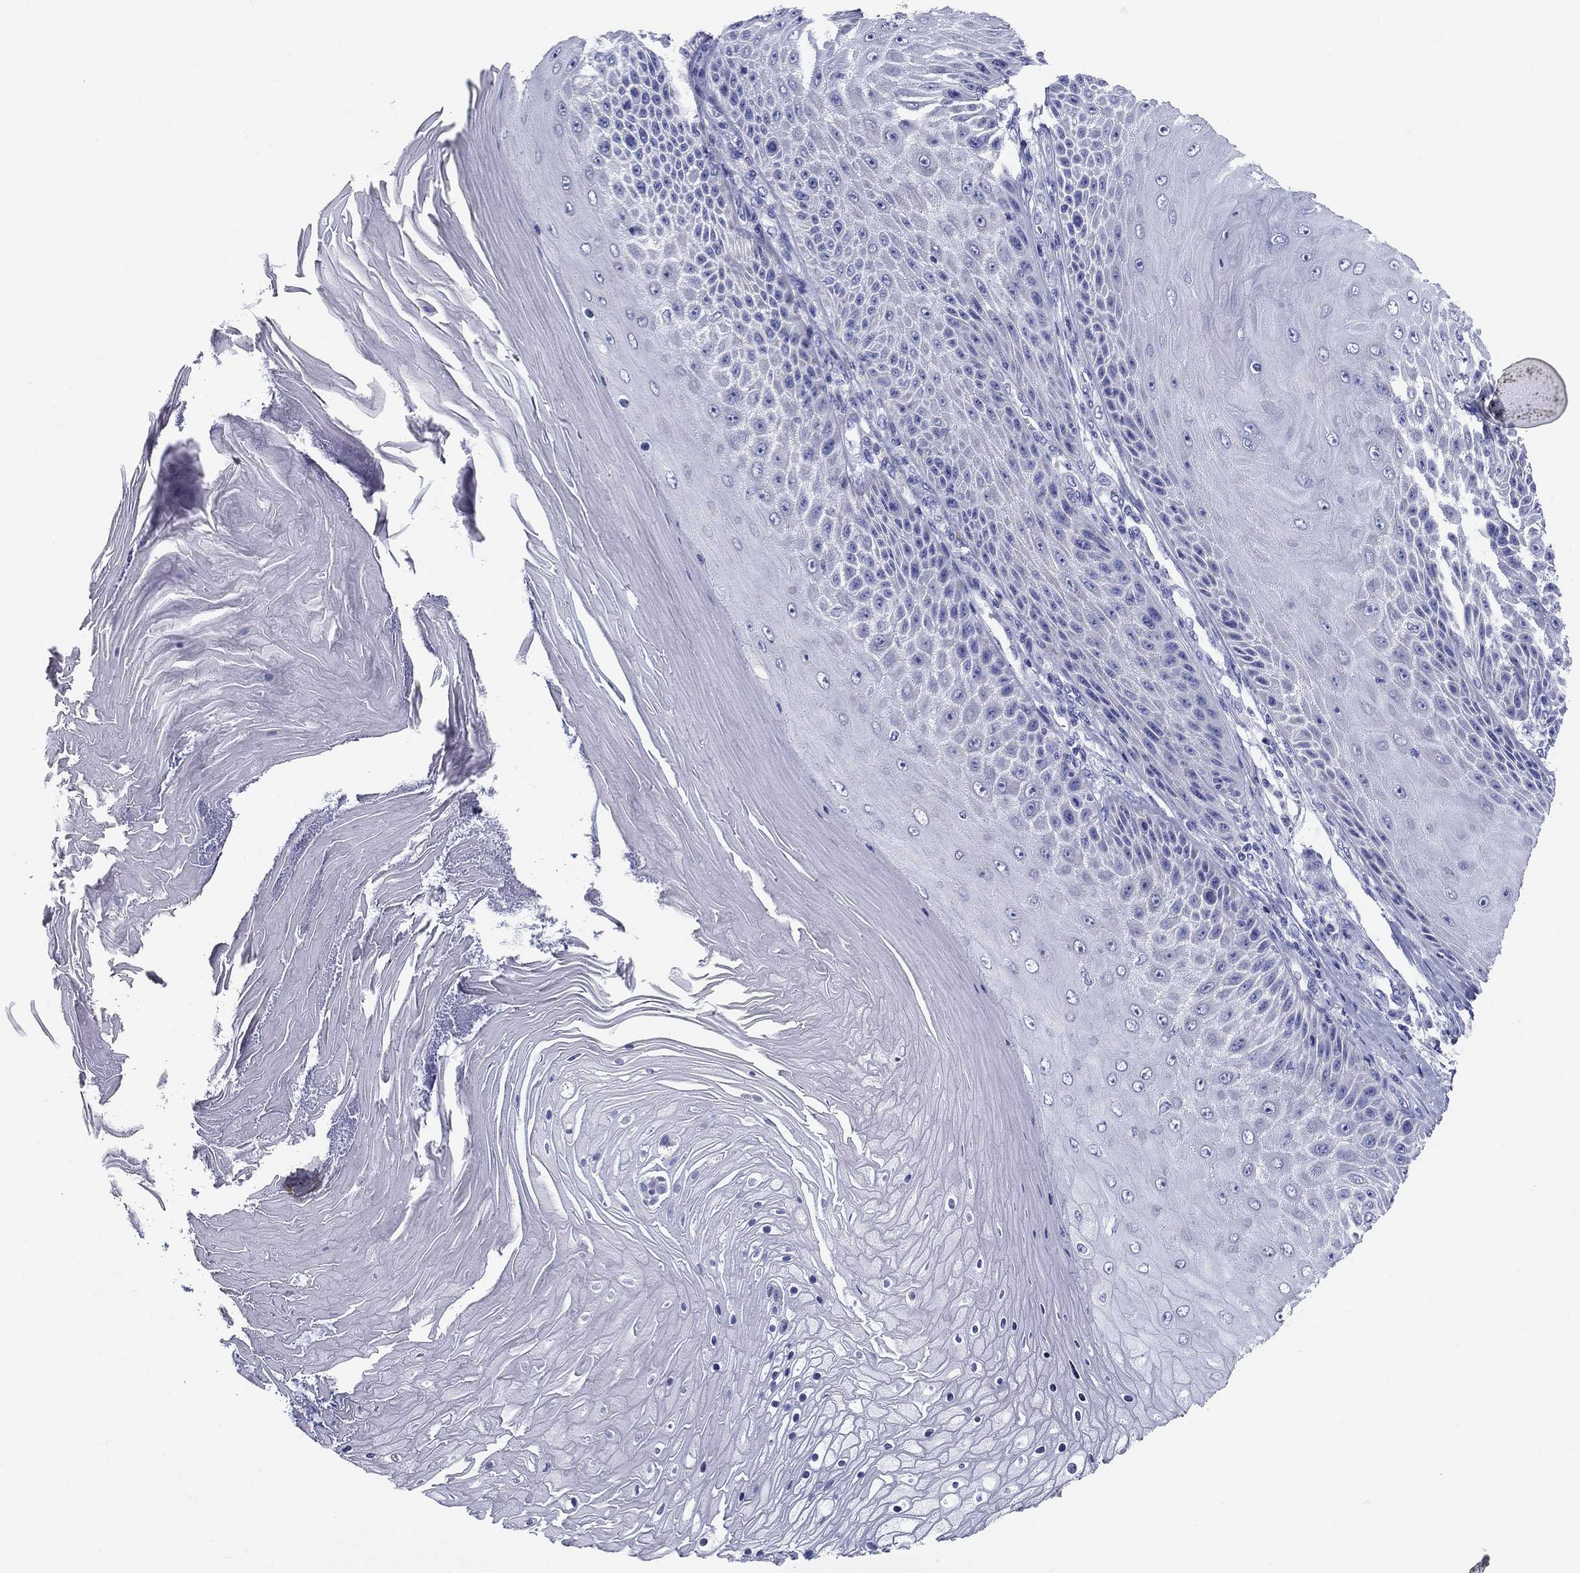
{"staining": {"intensity": "negative", "quantity": "none", "location": "none"}, "tissue": "skin cancer", "cell_type": "Tumor cells", "image_type": "cancer", "snomed": [{"axis": "morphology", "description": "Squamous cell carcinoma, NOS"}, {"axis": "topography", "description": "Skin"}], "caption": "High power microscopy photomicrograph of an IHC histopathology image of skin squamous cell carcinoma, revealing no significant expression in tumor cells. (DAB (3,3'-diaminobenzidine) immunohistochemistry with hematoxylin counter stain).", "gene": "UPB1", "patient": {"sex": "male", "age": 62}}